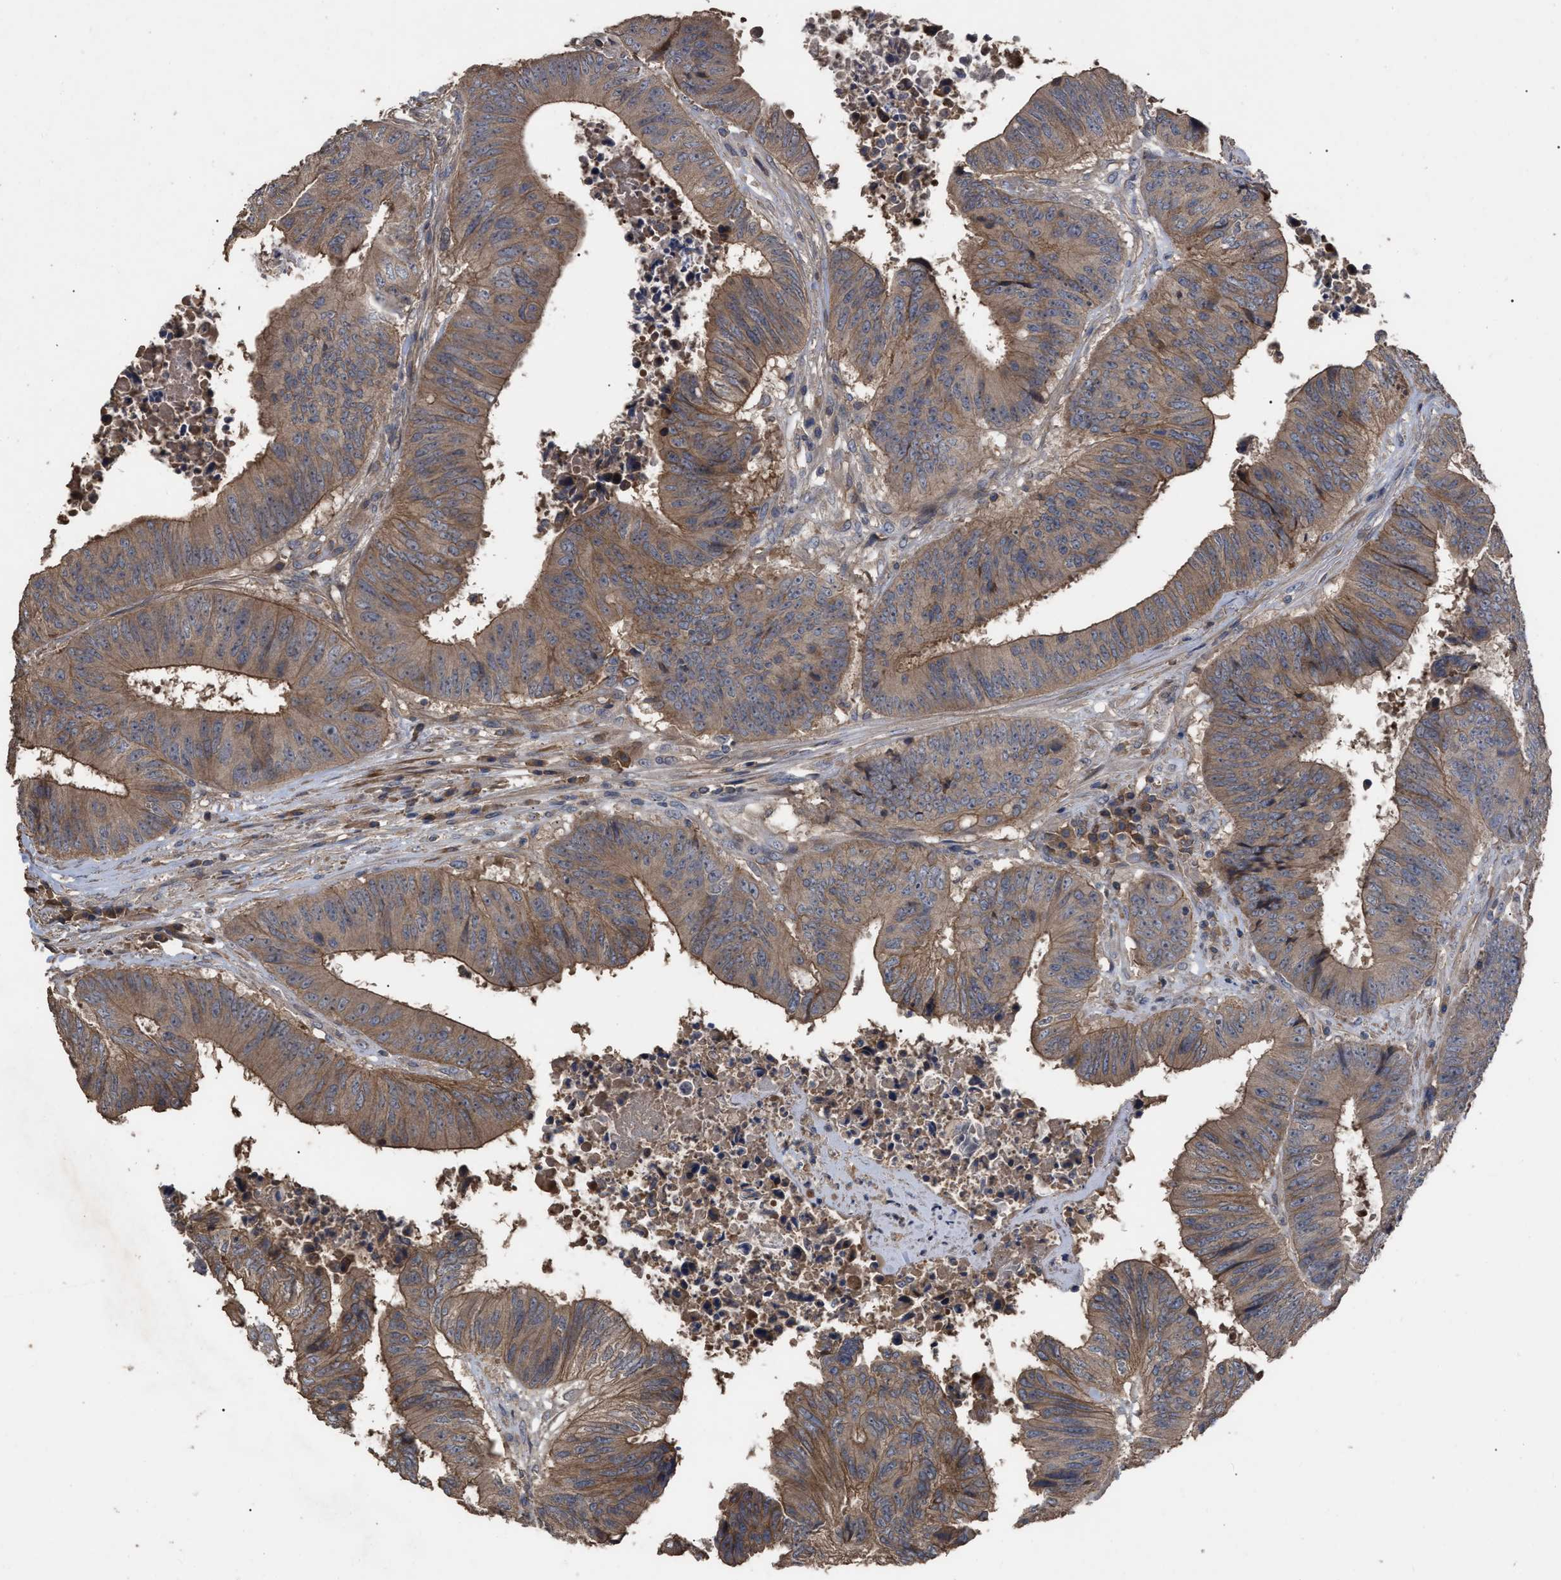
{"staining": {"intensity": "moderate", "quantity": ">75%", "location": "cytoplasmic/membranous"}, "tissue": "colorectal cancer", "cell_type": "Tumor cells", "image_type": "cancer", "snomed": [{"axis": "morphology", "description": "Adenocarcinoma, NOS"}, {"axis": "topography", "description": "Rectum"}], "caption": "This histopathology image shows immunohistochemistry (IHC) staining of colorectal cancer, with medium moderate cytoplasmic/membranous positivity in approximately >75% of tumor cells.", "gene": "BTN2A1", "patient": {"sex": "male", "age": 72}}